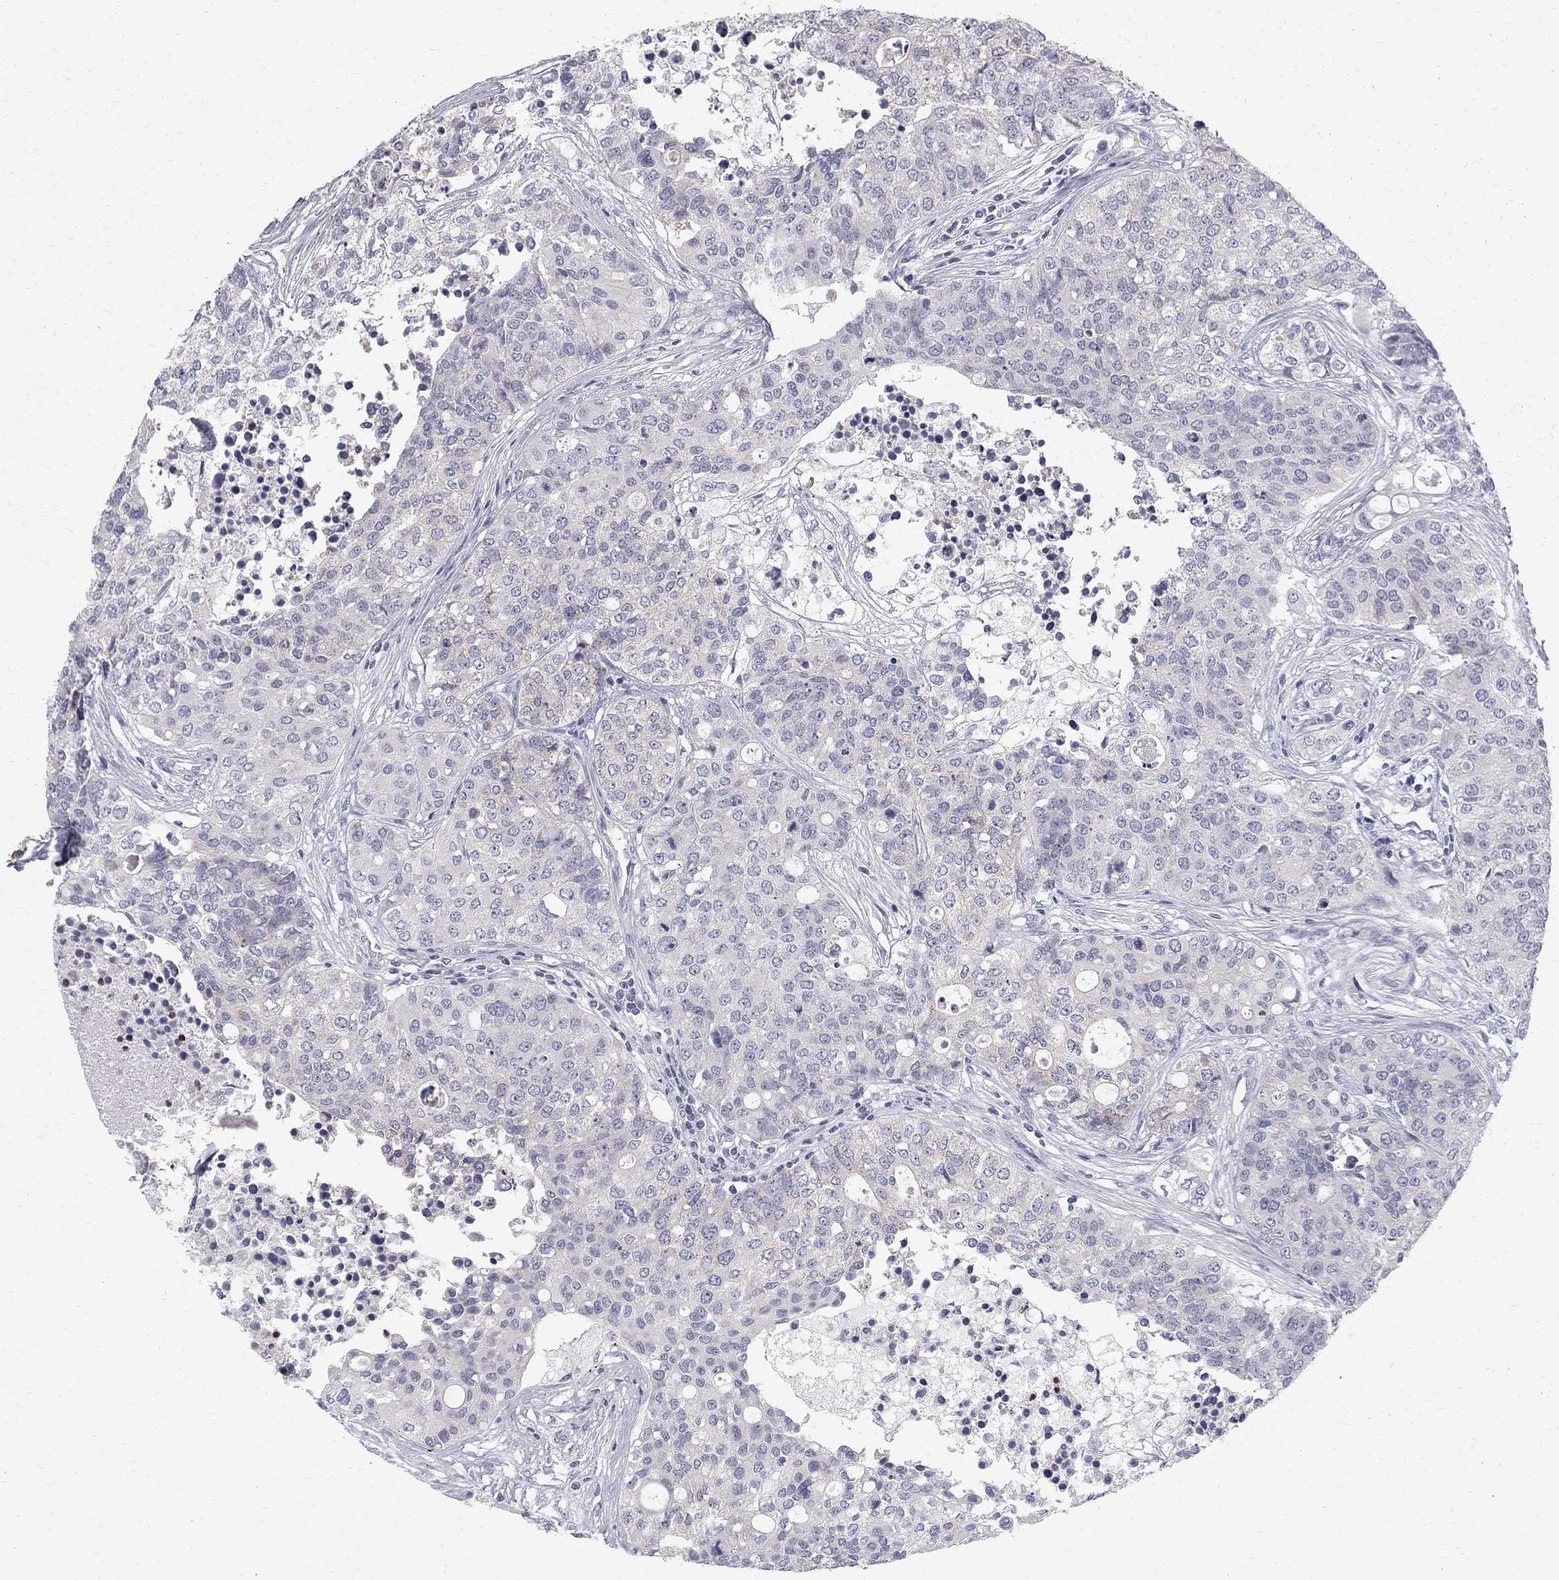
{"staining": {"intensity": "negative", "quantity": "none", "location": "none"}, "tissue": "carcinoid", "cell_type": "Tumor cells", "image_type": "cancer", "snomed": [{"axis": "morphology", "description": "Carcinoid, malignant, NOS"}, {"axis": "topography", "description": "Colon"}], "caption": "Protein analysis of malignant carcinoid exhibits no significant staining in tumor cells. (Immunohistochemistry, brightfield microscopy, high magnification).", "gene": "CLIC6", "patient": {"sex": "male", "age": 81}}